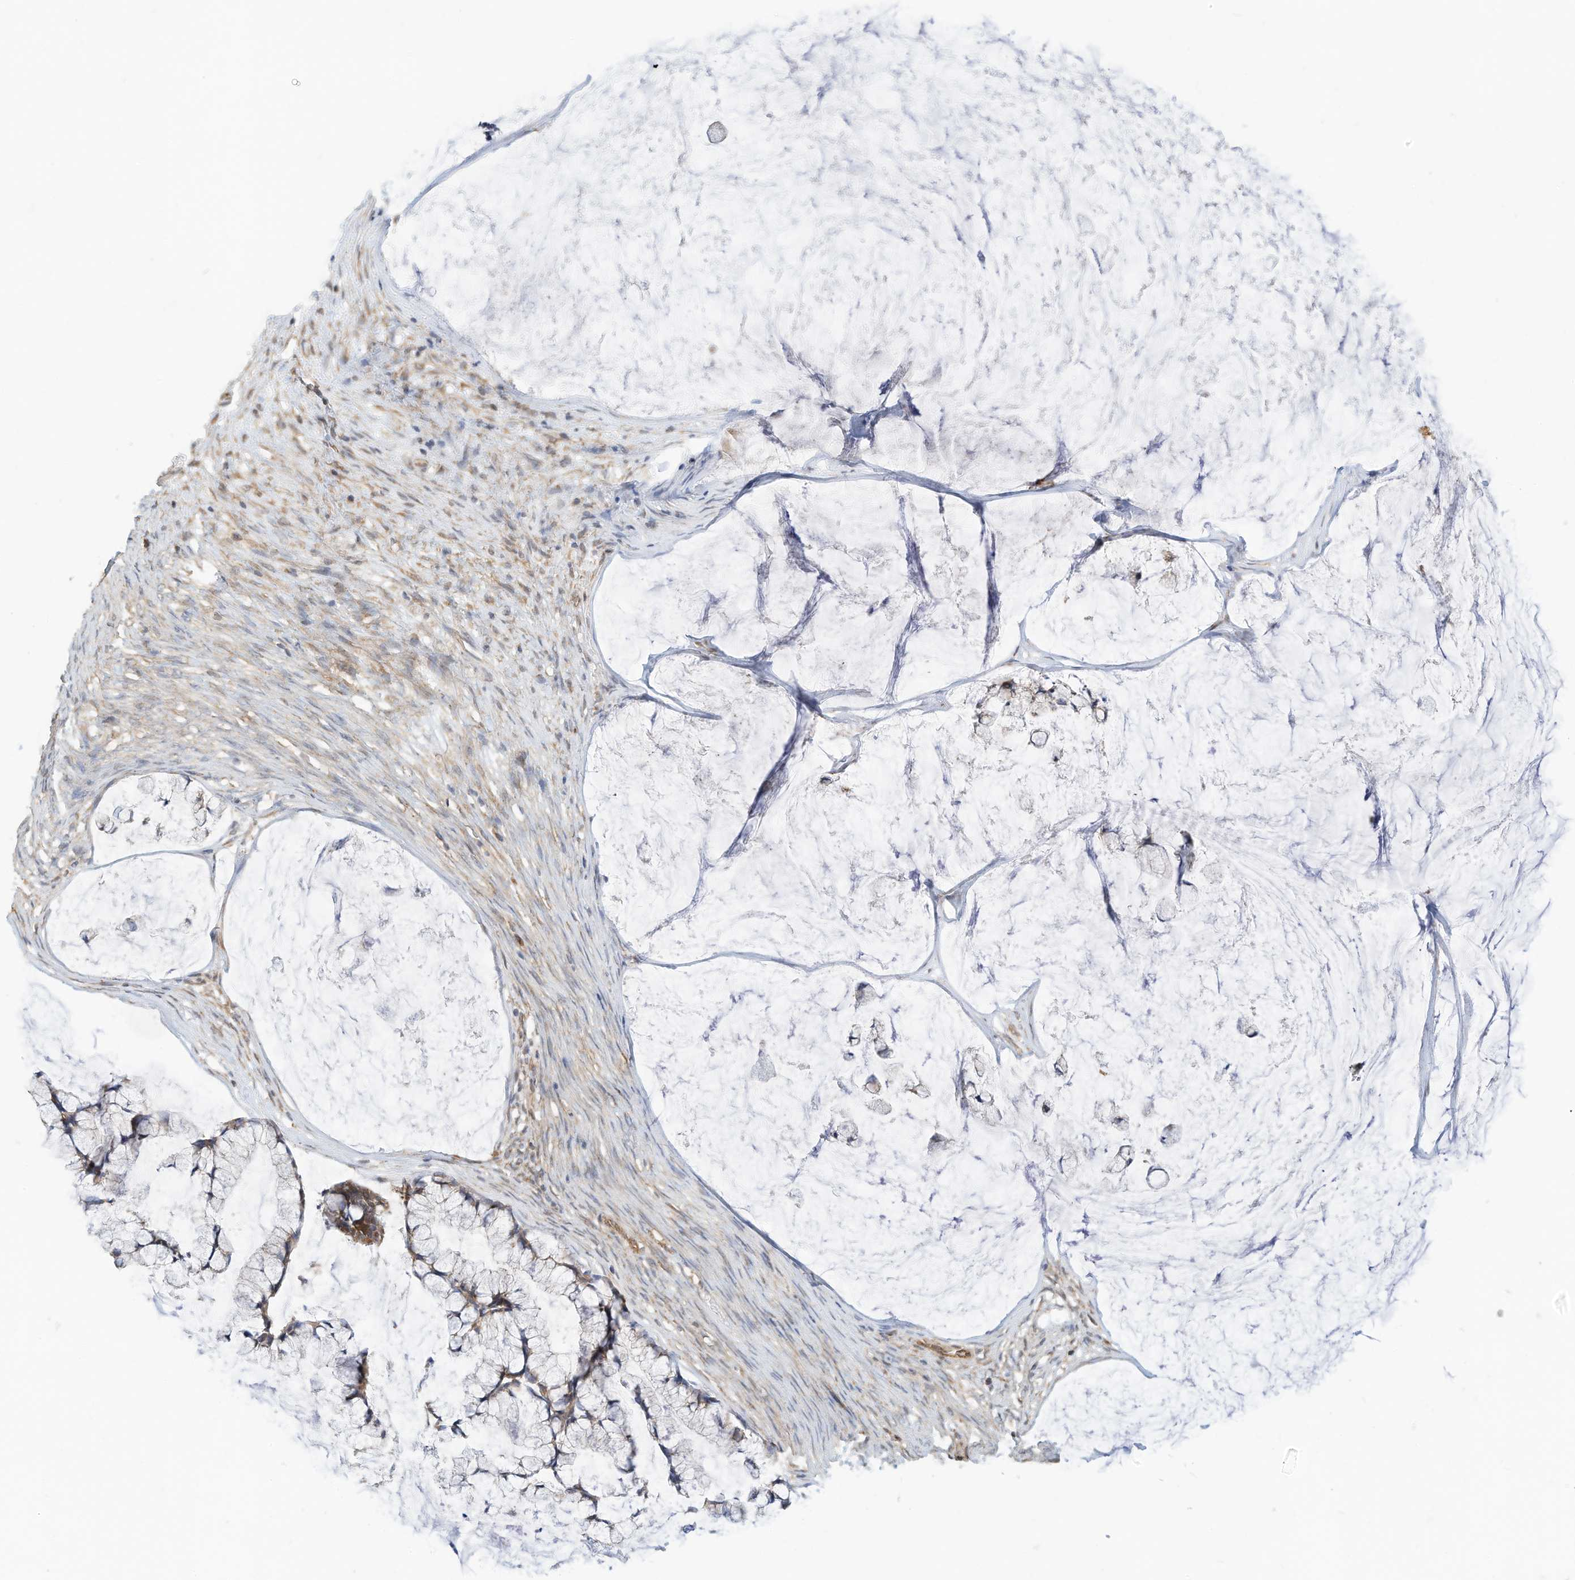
{"staining": {"intensity": "weak", "quantity": "25%-75%", "location": "cytoplasmic/membranous"}, "tissue": "ovarian cancer", "cell_type": "Tumor cells", "image_type": "cancer", "snomed": [{"axis": "morphology", "description": "Cystadenocarcinoma, mucinous, NOS"}, {"axis": "topography", "description": "Ovary"}], "caption": "This is a histology image of immunohistochemistry staining of ovarian mucinous cystadenocarcinoma, which shows weak positivity in the cytoplasmic/membranous of tumor cells.", "gene": "OFD1", "patient": {"sex": "female", "age": 42}}